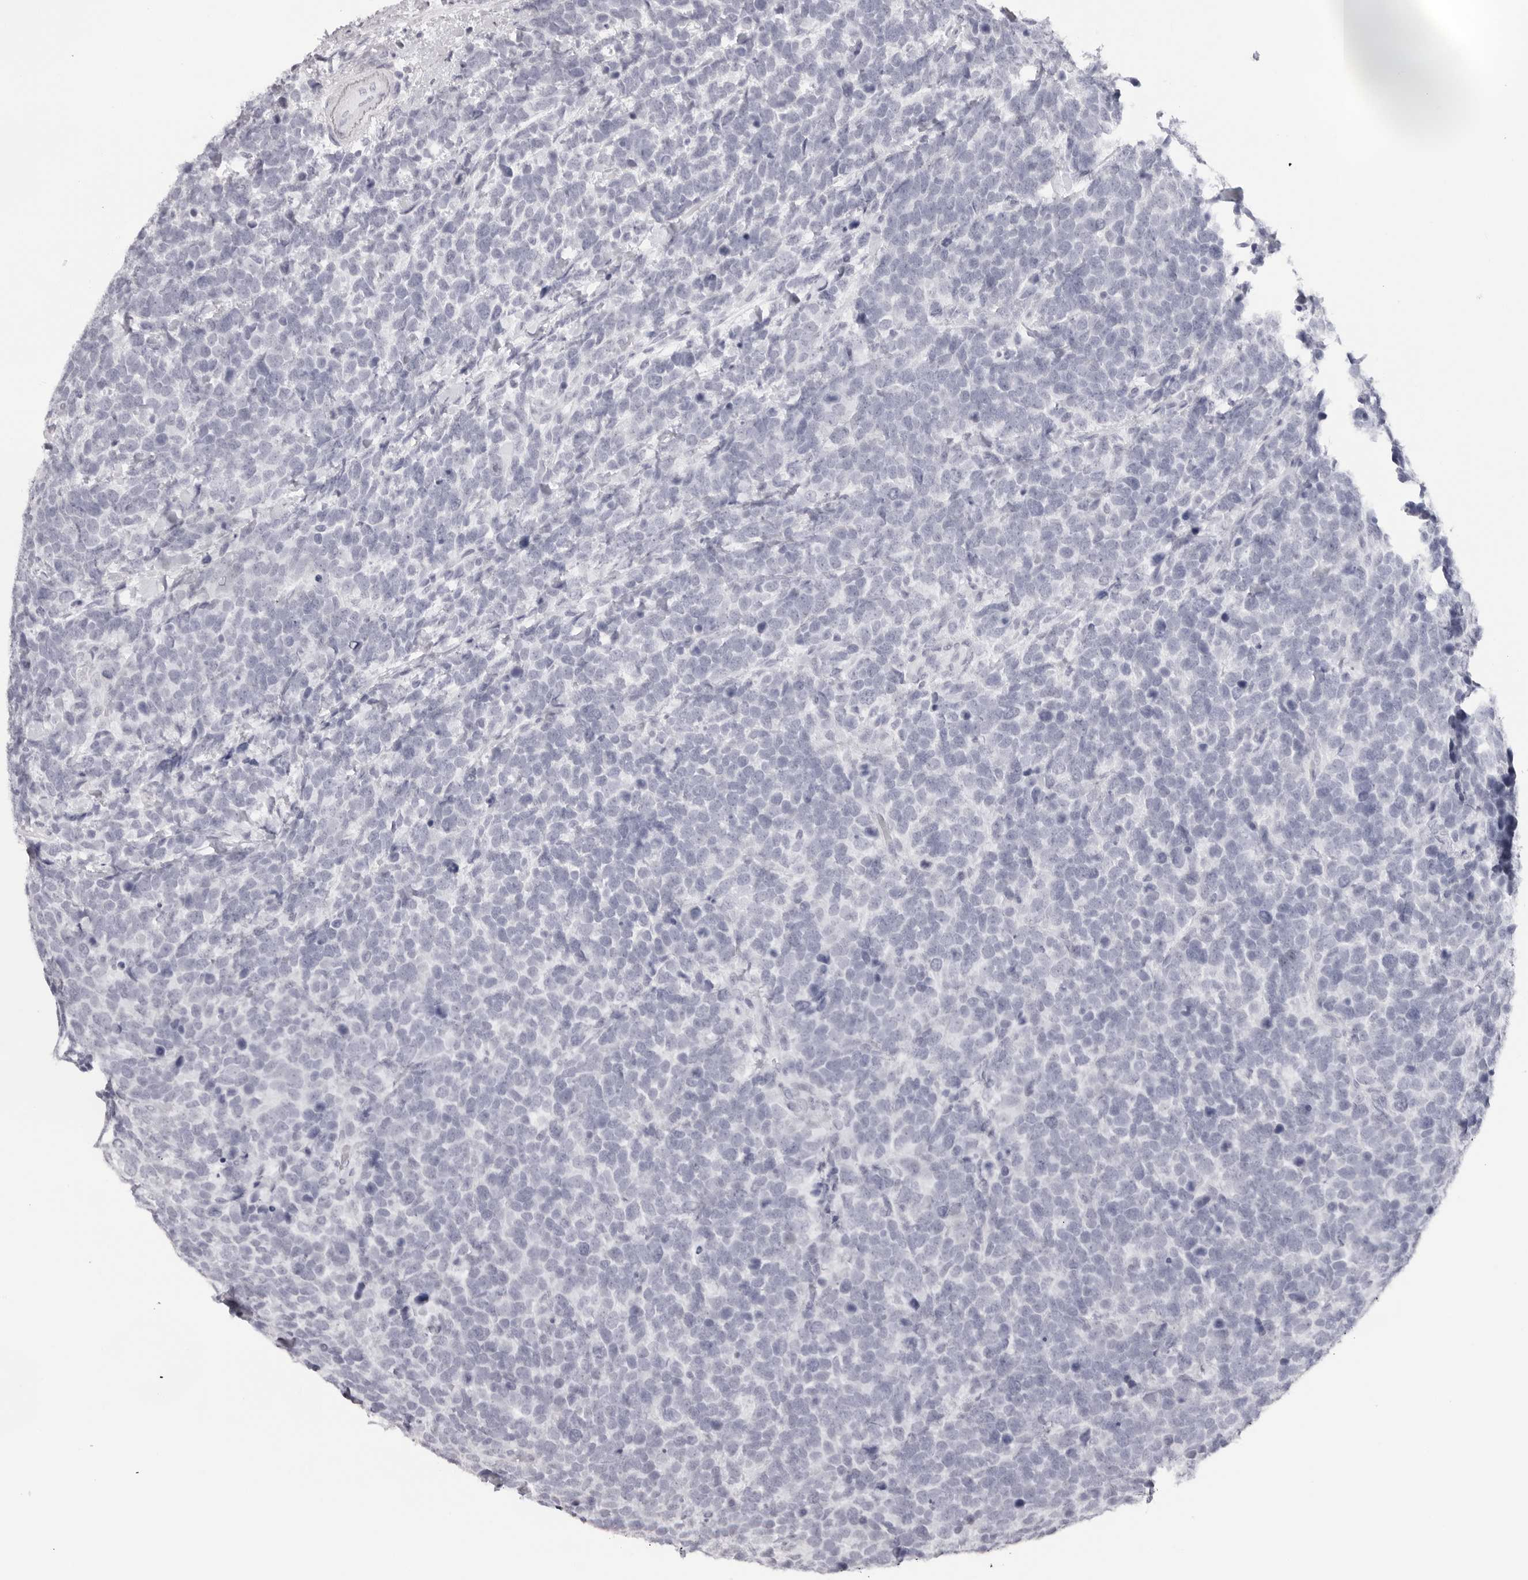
{"staining": {"intensity": "negative", "quantity": "none", "location": "none"}, "tissue": "urothelial cancer", "cell_type": "Tumor cells", "image_type": "cancer", "snomed": [{"axis": "morphology", "description": "Urothelial carcinoma, High grade"}, {"axis": "topography", "description": "Urinary bladder"}], "caption": "This is an immunohistochemistry (IHC) photomicrograph of human high-grade urothelial carcinoma. There is no positivity in tumor cells.", "gene": "KLK12", "patient": {"sex": "female", "age": 82}}